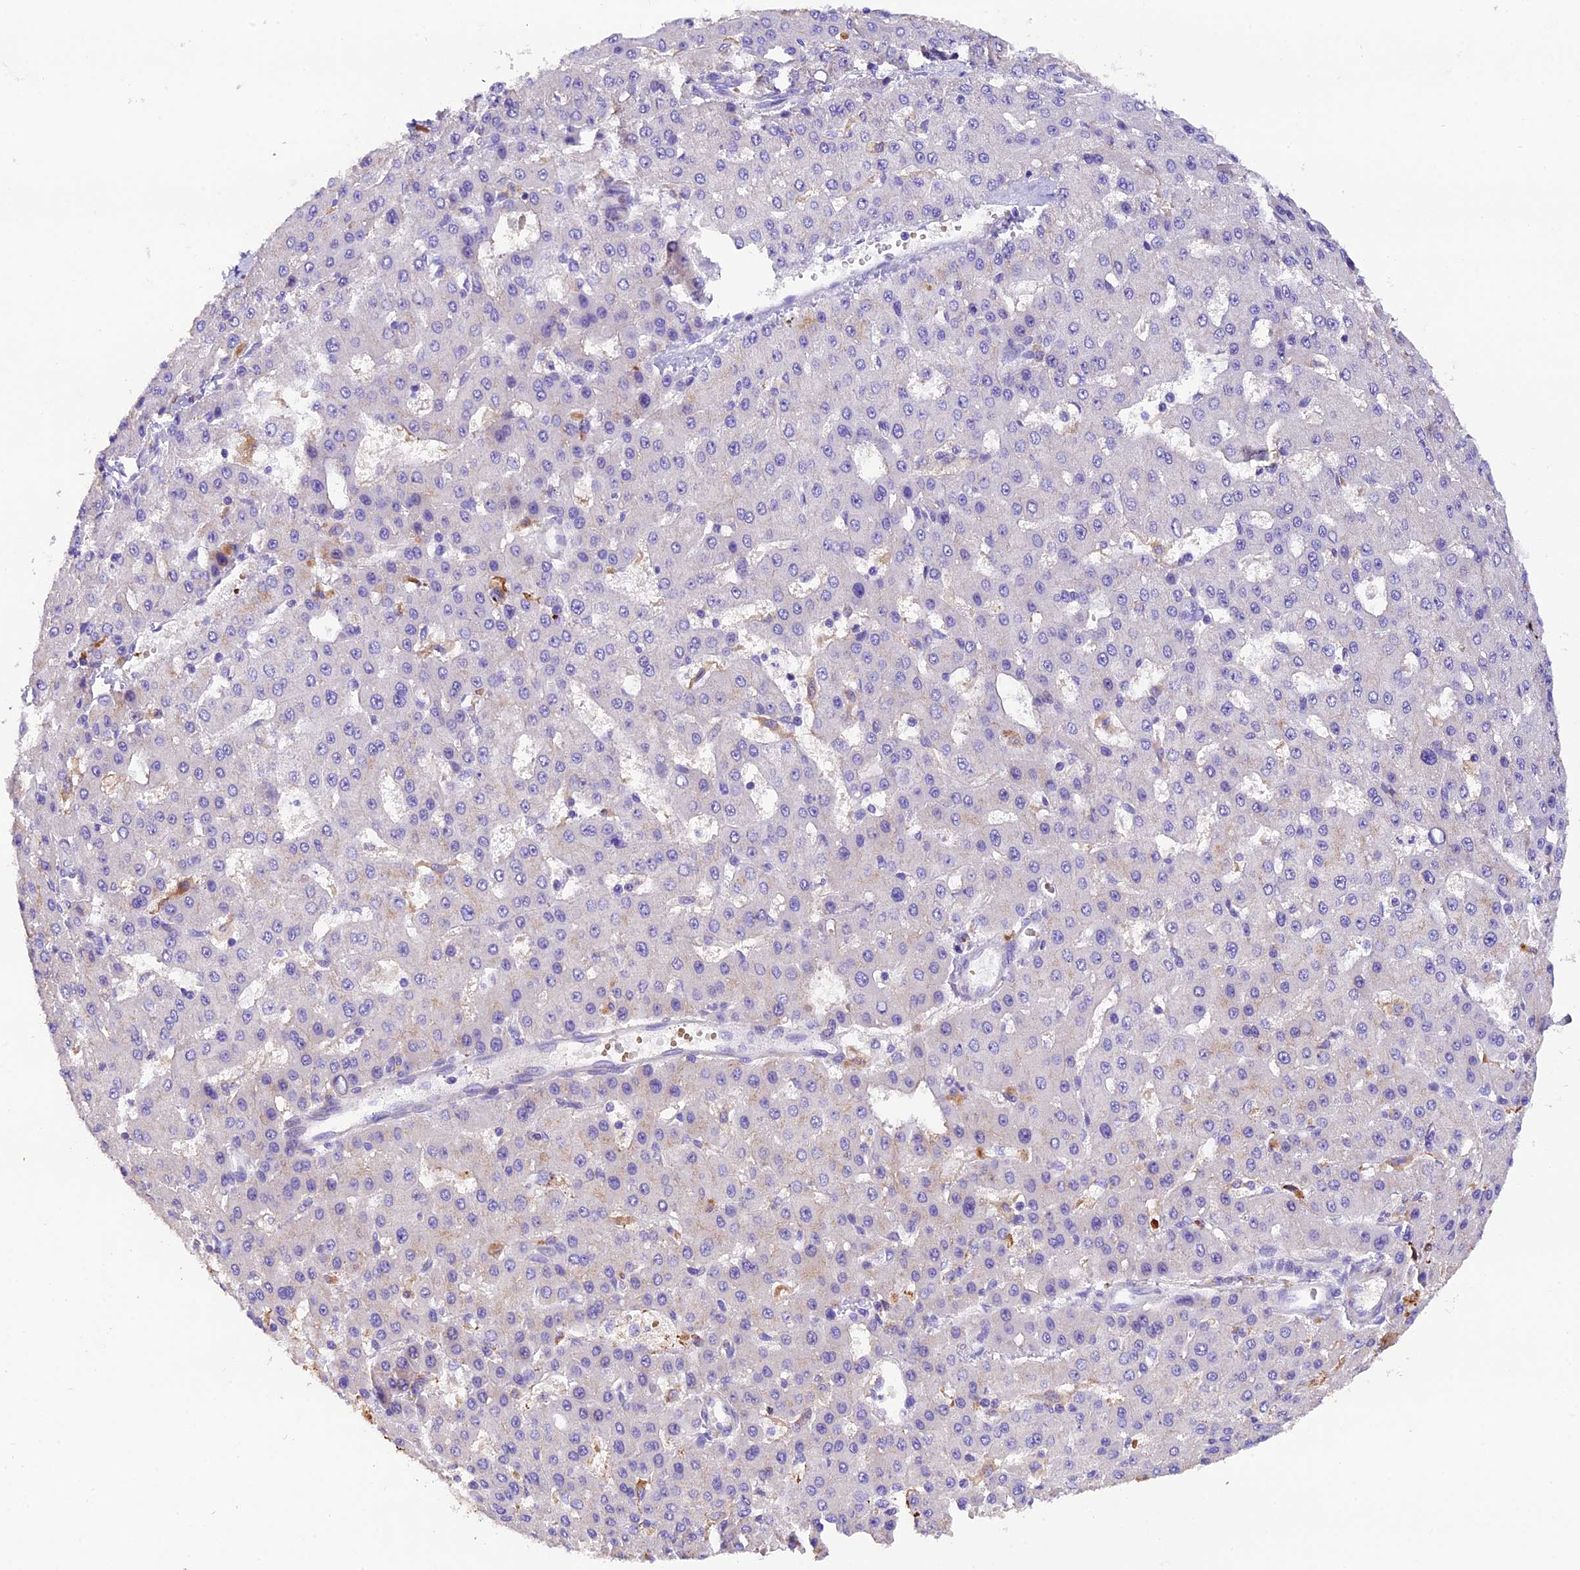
{"staining": {"intensity": "negative", "quantity": "none", "location": "none"}, "tissue": "liver cancer", "cell_type": "Tumor cells", "image_type": "cancer", "snomed": [{"axis": "morphology", "description": "Carcinoma, Hepatocellular, NOS"}, {"axis": "topography", "description": "Liver"}], "caption": "Immunohistochemistry photomicrograph of neoplastic tissue: human hepatocellular carcinoma (liver) stained with DAB demonstrates no significant protein positivity in tumor cells.", "gene": "MEX3B", "patient": {"sex": "male", "age": 47}}